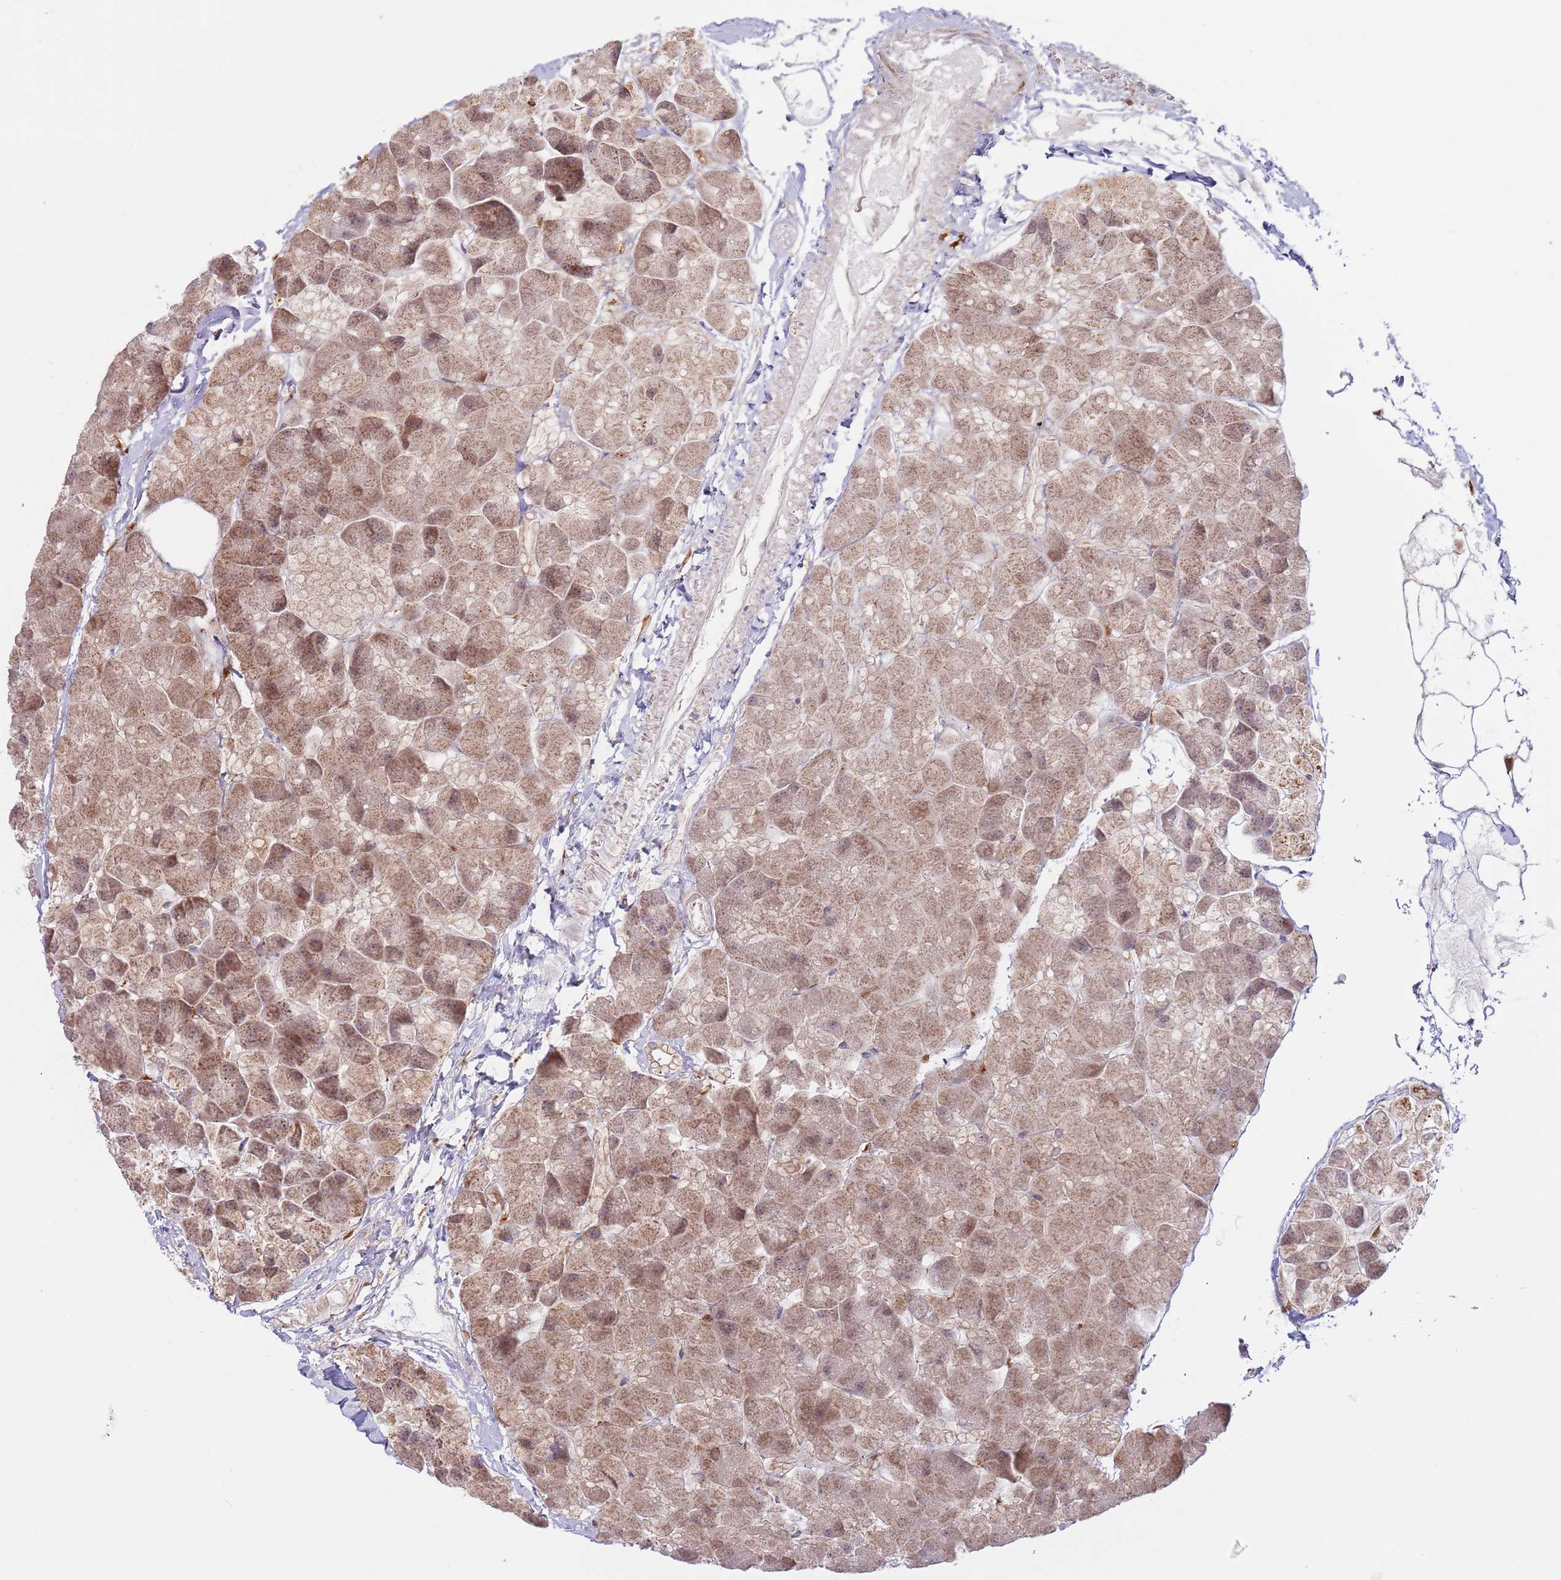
{"staining": {"intensity": "moderate", "quantity": ">75%", "location": "cytoplasmic/membranous,nuclear"}, "tissue": "pancreas", "cell_type": "Exocrine glandular cells", "image_type": "normal", "snomed": [{"axis": "morphology", "description": "Normal tissue, NOS"}, {"axis": "topography", "description": "Pancreas"}], "caption": "The micrograph reveals a brown stain indicating the presence of a protein in the cytoplasmic/membranous,nuclear of exocrine glandular cells in pancreas. (DAB (3,3'-diaminobenzidine) IHC, brown staining for protein, blue staining for nuclei).", "gene": "AP1S2", "patient": {"sex": "male", "age": 35}}